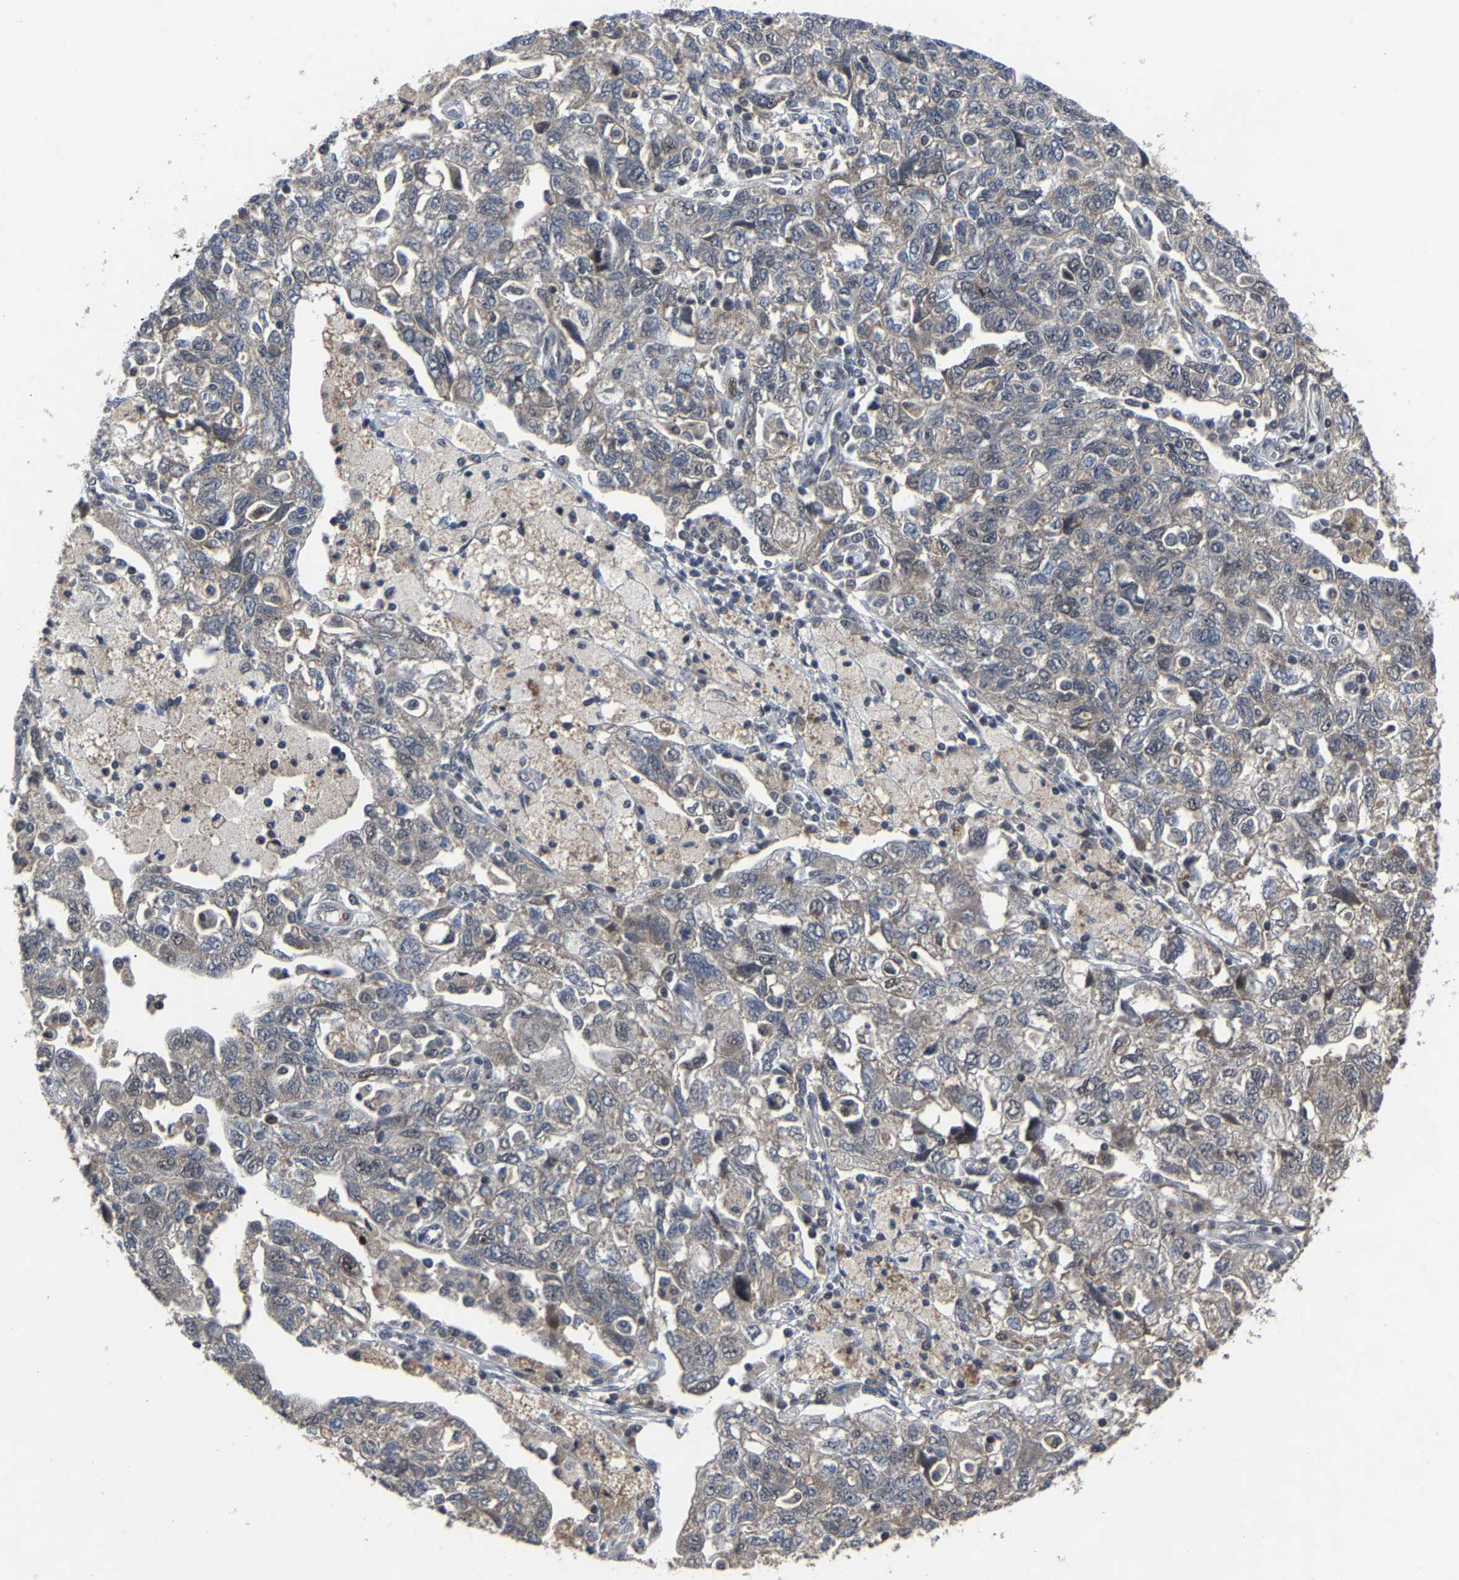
{"staining": {"intensity": "weak", "quantity": "<25%", "location": "nuclear"}, "tissue": "ovarian cancer", "cell_type": "Tumor cells", "image_type": "cancer", "snomed": [{"axis": "morphology", "description": "Carcinoma, NOS"}, {"axis": "morphology", "description": "Cystadenocarcinoma, serous, NOS"}, {"axis": "topography", "description": "Ovary"}], "caption": "Human ovarian carcinoma stained for a protein using immunohistochemistry (IHC) displays no staining in tumor cells.", "gene": "LSM8", "patient": {"sex": "female", "age": 69}}